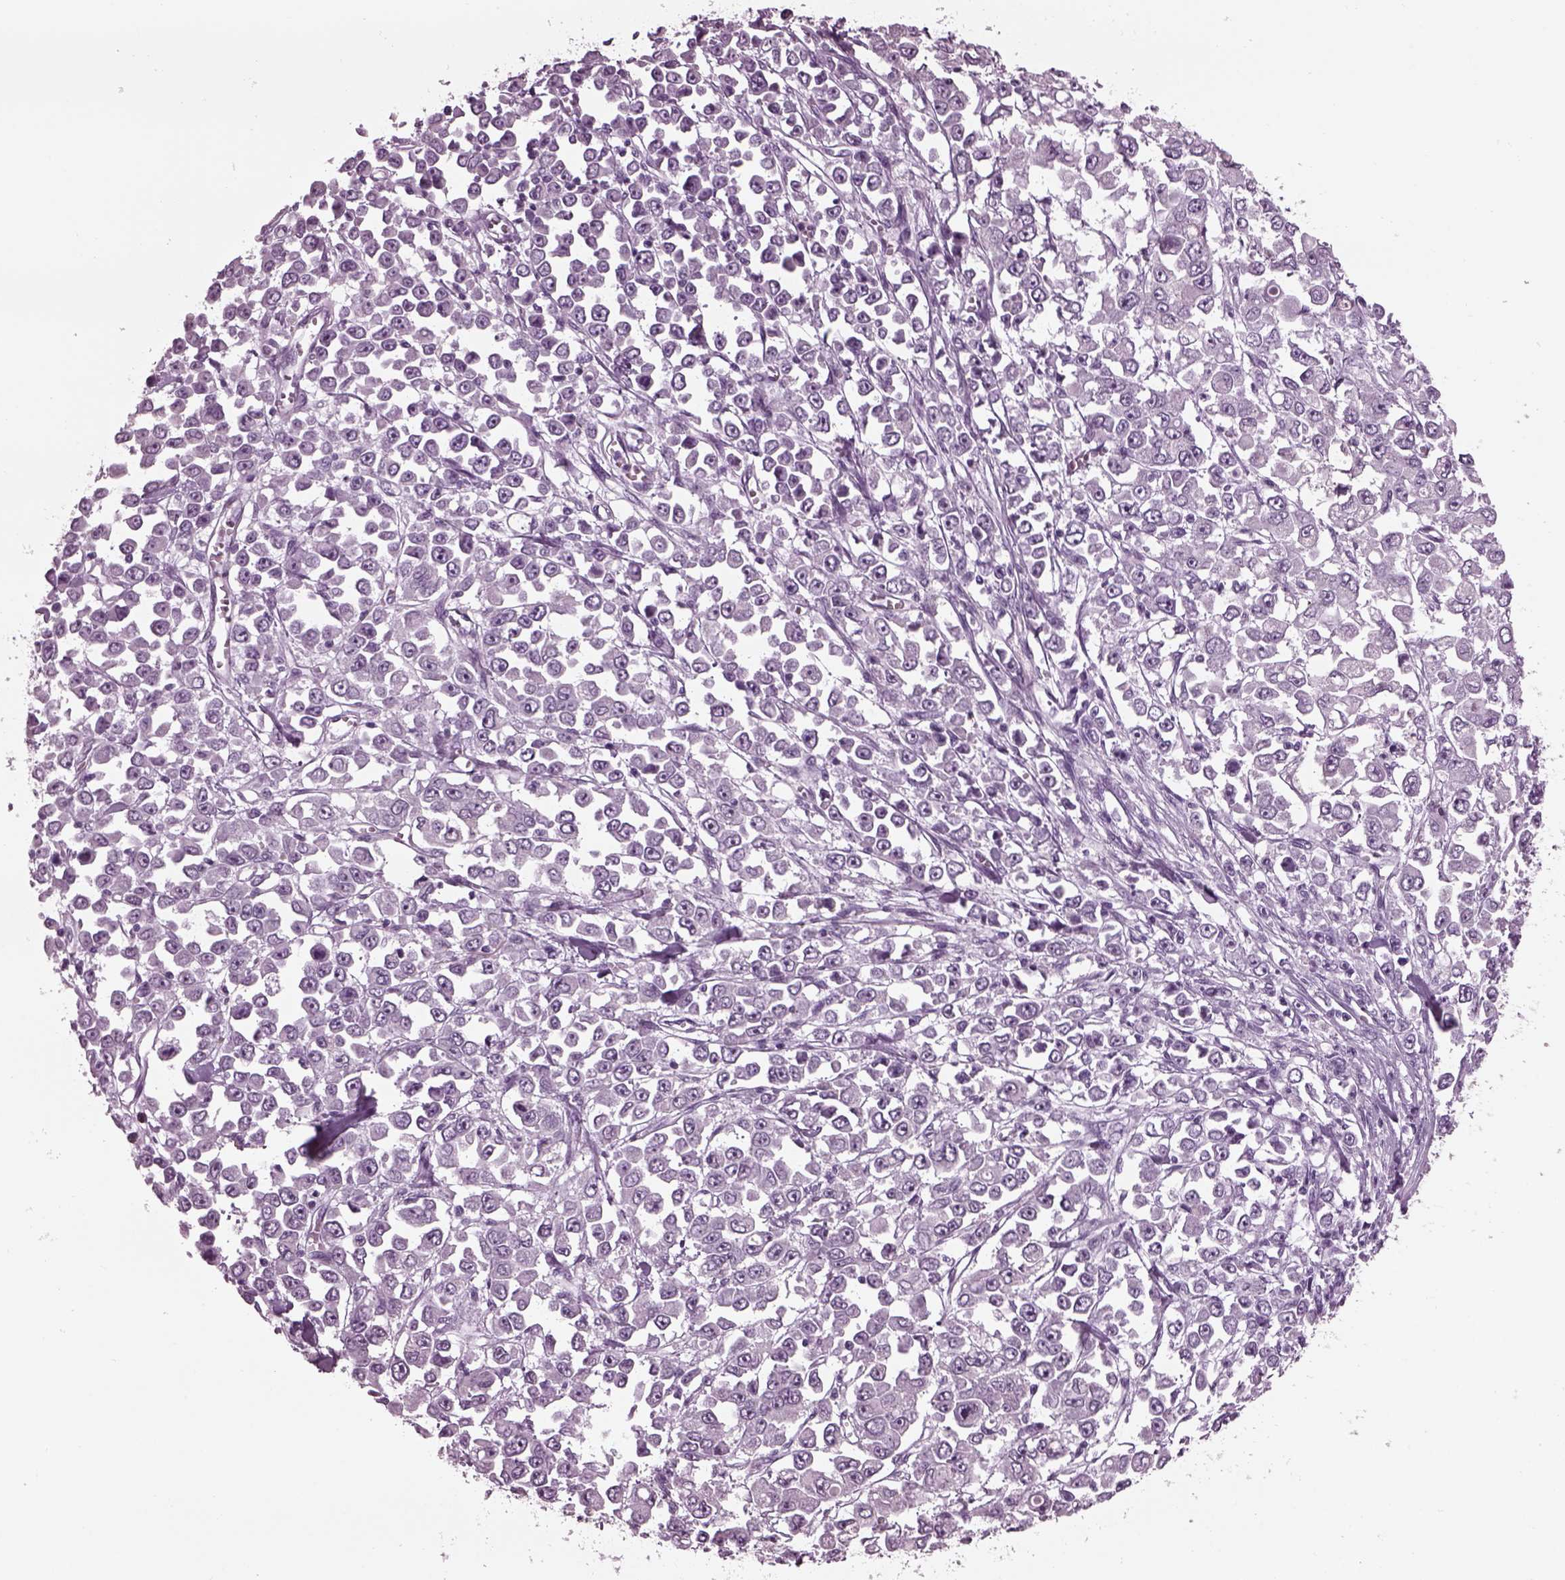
{"staining": {"intensity": "negative", "quantity": "none", "location": "none"}, "tissue": "stomach cancer", "cell_type": "Tumor cells", "image_type": "cancer", "snomed": [{"axis": "morphology", "description": "Adenocarcinoma, NOS"}, {"axis": "topography", "description": "Stomach, upper"}], "caption": "Image shows no protein positivity in tumor cells of adenocarcinoma (stomach) tissue.", "gene": "TPPP2", "patient": {"sex": "male", "age": 70}}